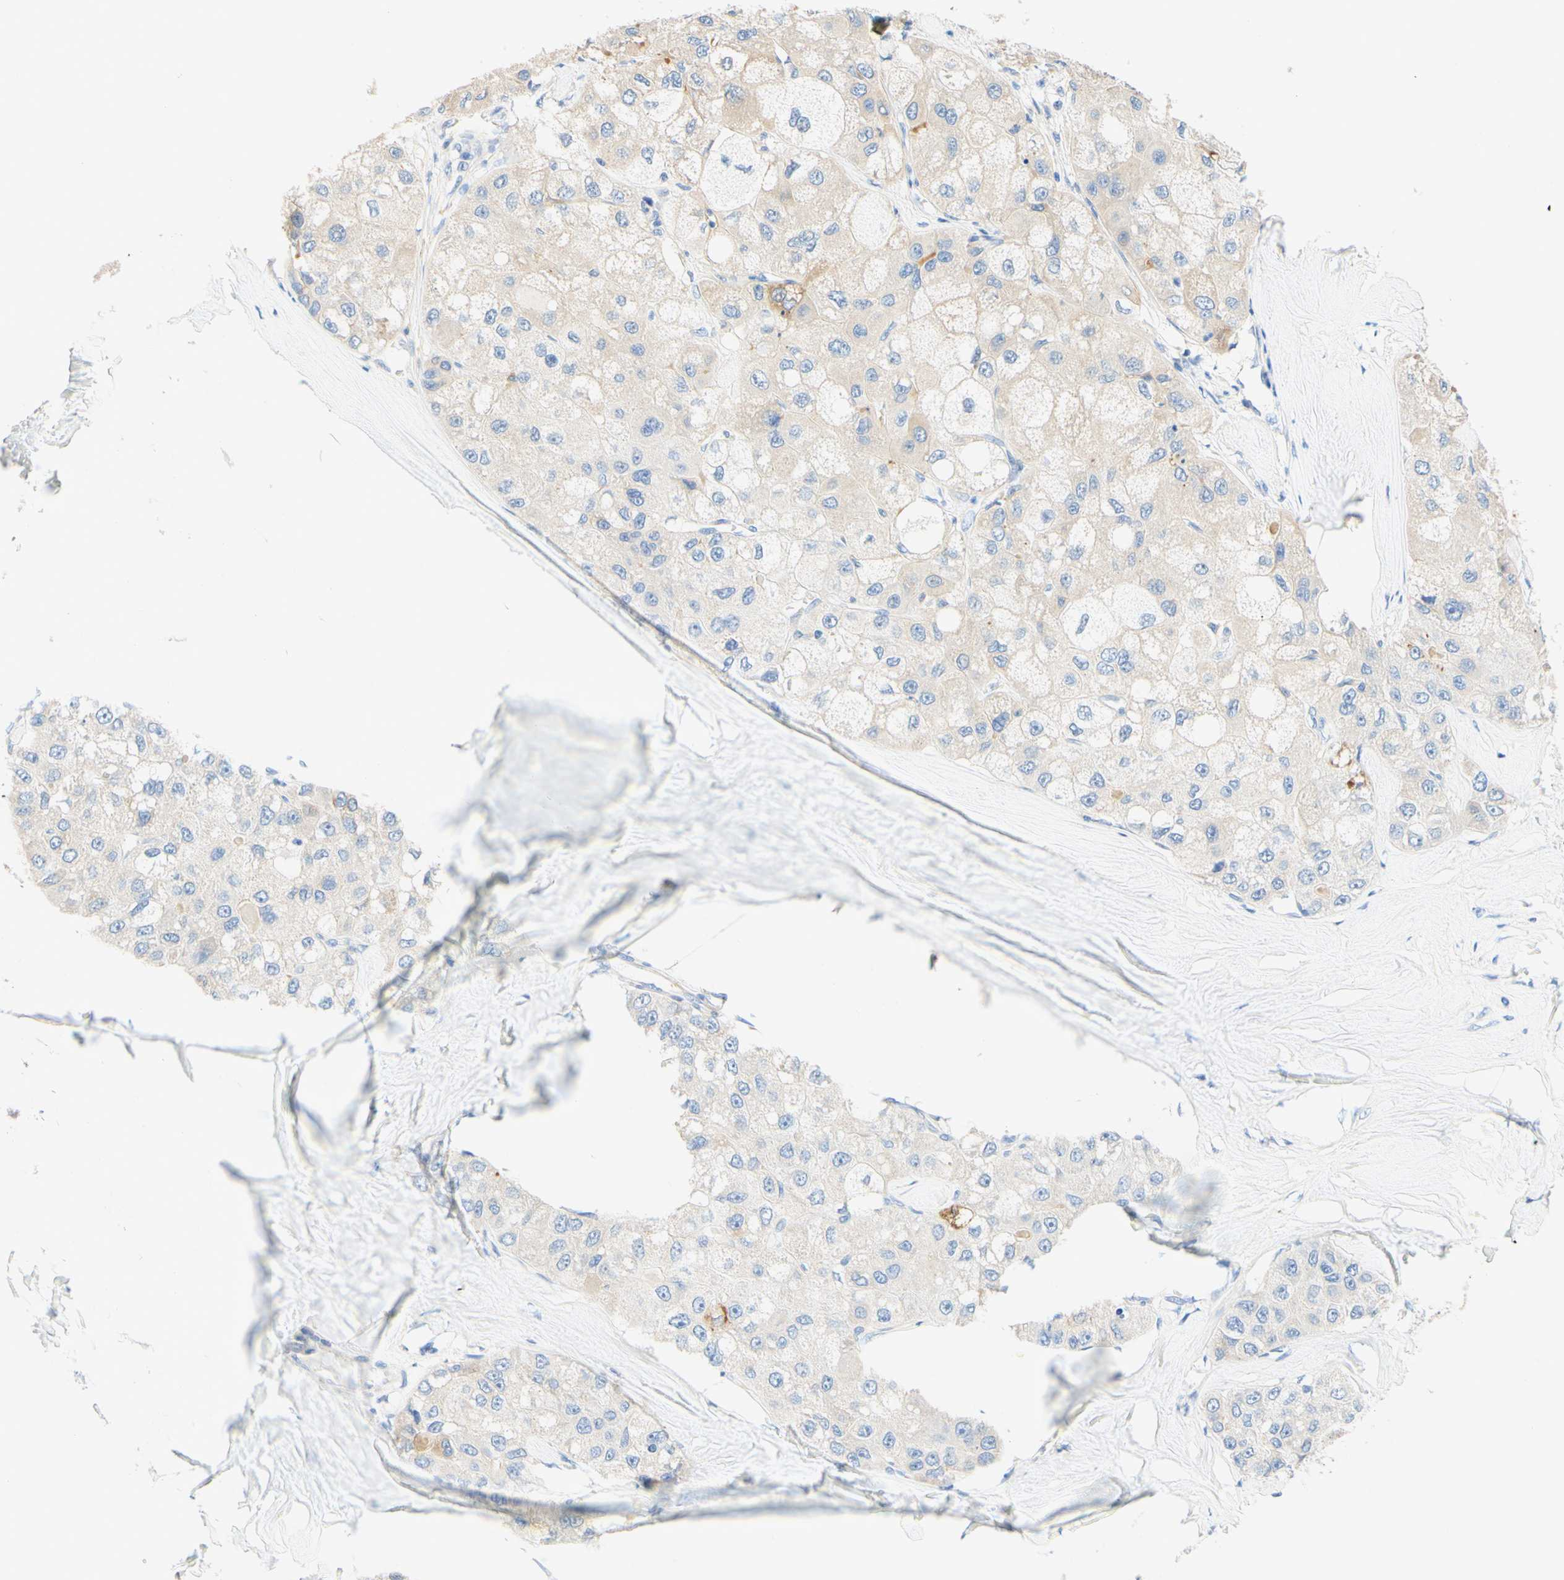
{"staining": {"intensity": "weak", "quantity": "<25%", "location": "cytoplasmic/membranous"}, "tissue": "liver cancer", "cell_type": "Tumor cells", "image_type": "cancer", "snomed": [{"axis": "morphology", "description": "Carcinoma, Hepatocellular, NOS"}, {"axis": "topography", "description": "Liver"}], "caption": "This is an immunohistochemistry micrograph of liver cancer (hepatocellular carcinoma). There is no expression in tumor cells.", "gene": "SLC46A1", "patient": {"sex": "male", "age": 80}}